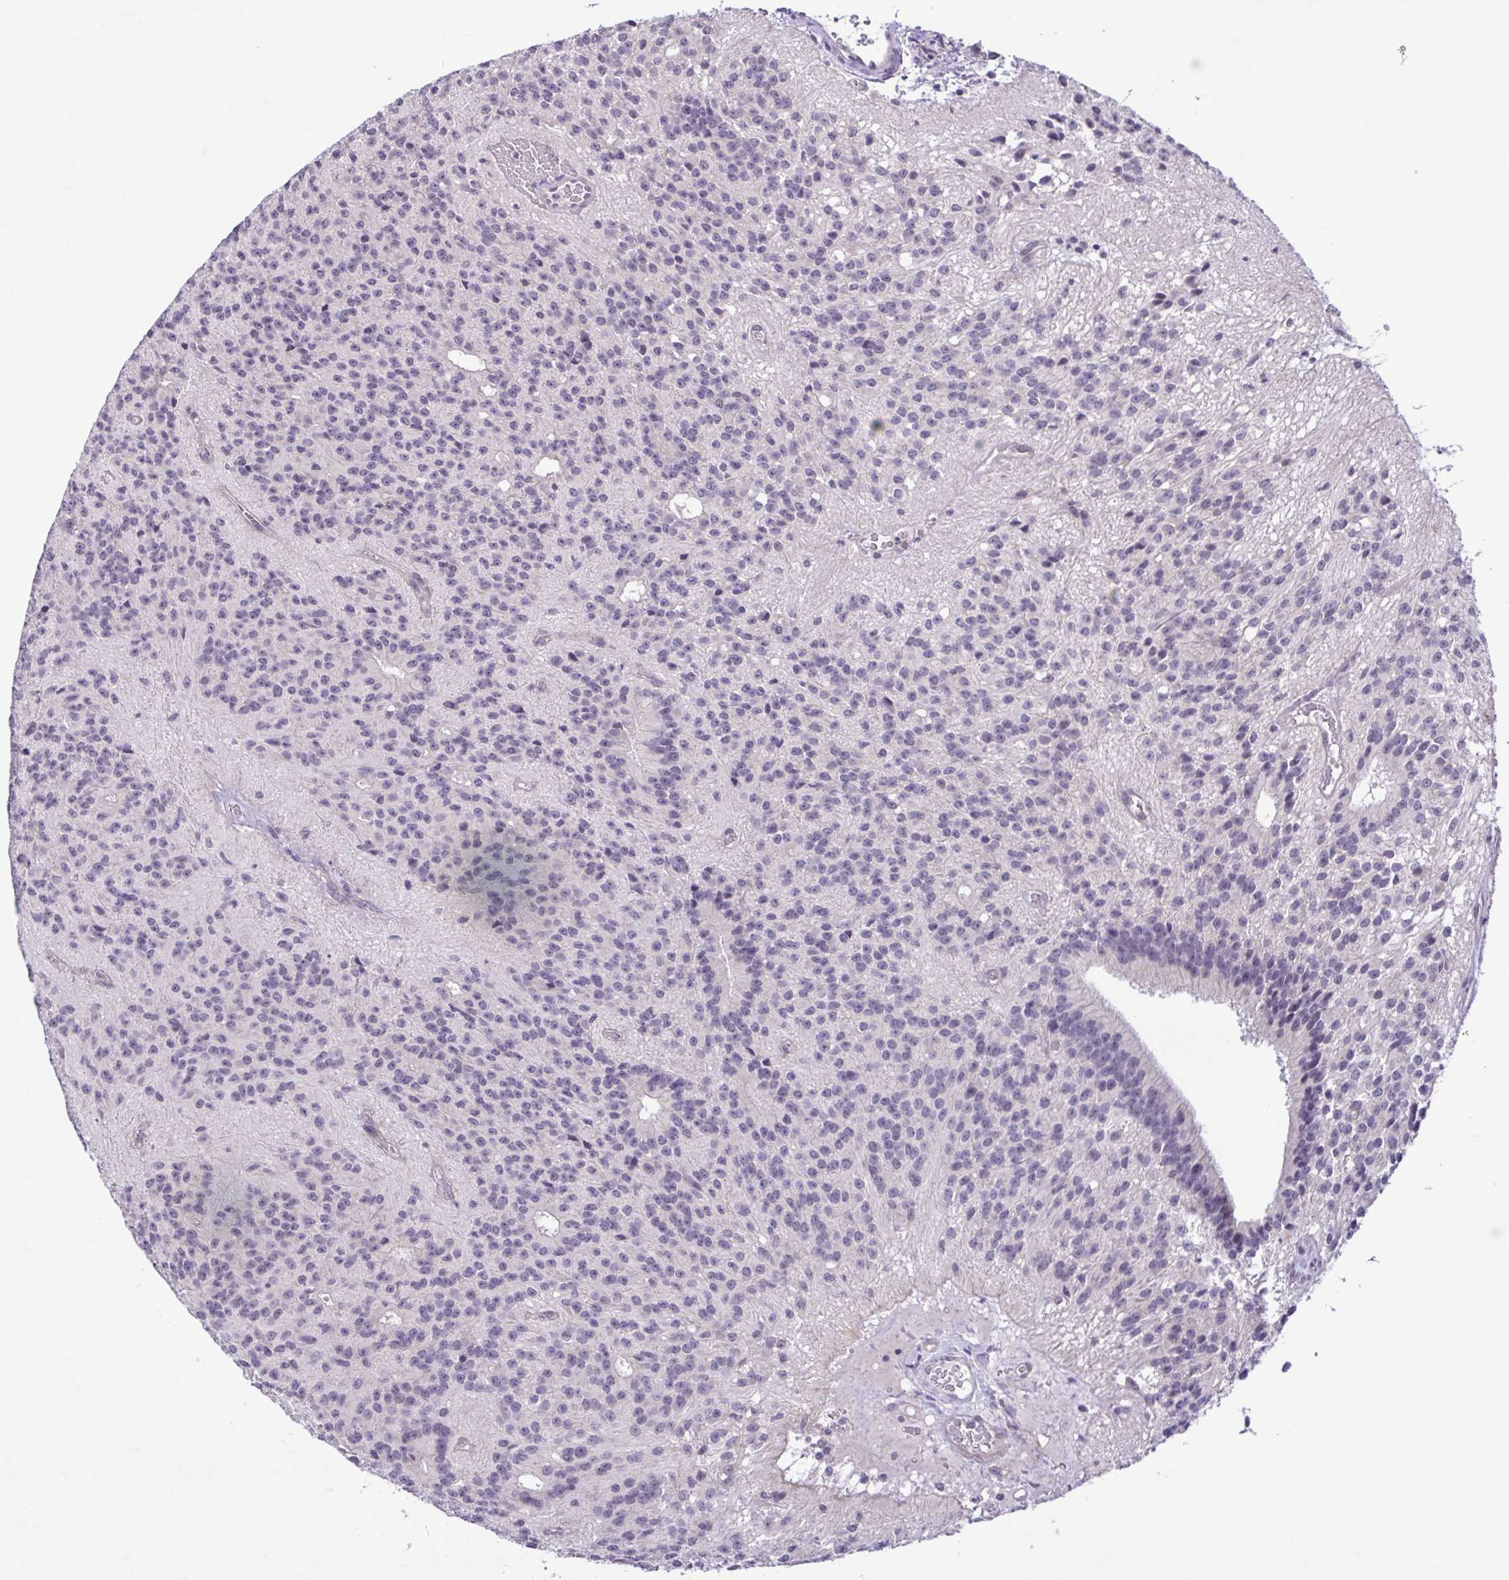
{"staining": {"intensity": "negative", "quantity": "none", "location": "none"}, "tissue": "glioma", "cell_type": "Tumor cells", "image_type": "cancer", "snomed": [{"axis": "morphology", "description": "Glioma, malignant, Low grade"}, {"axis": "topography", "description": "Brain"}], "caption": "Image shows no significant protein expression in tumor cells of malignant glioma (low-grade). (DAB immunohistochemistry (IHC), high magnification).", "gene": "IL1RN", "patient": {"sex": "male", "age": 31}}